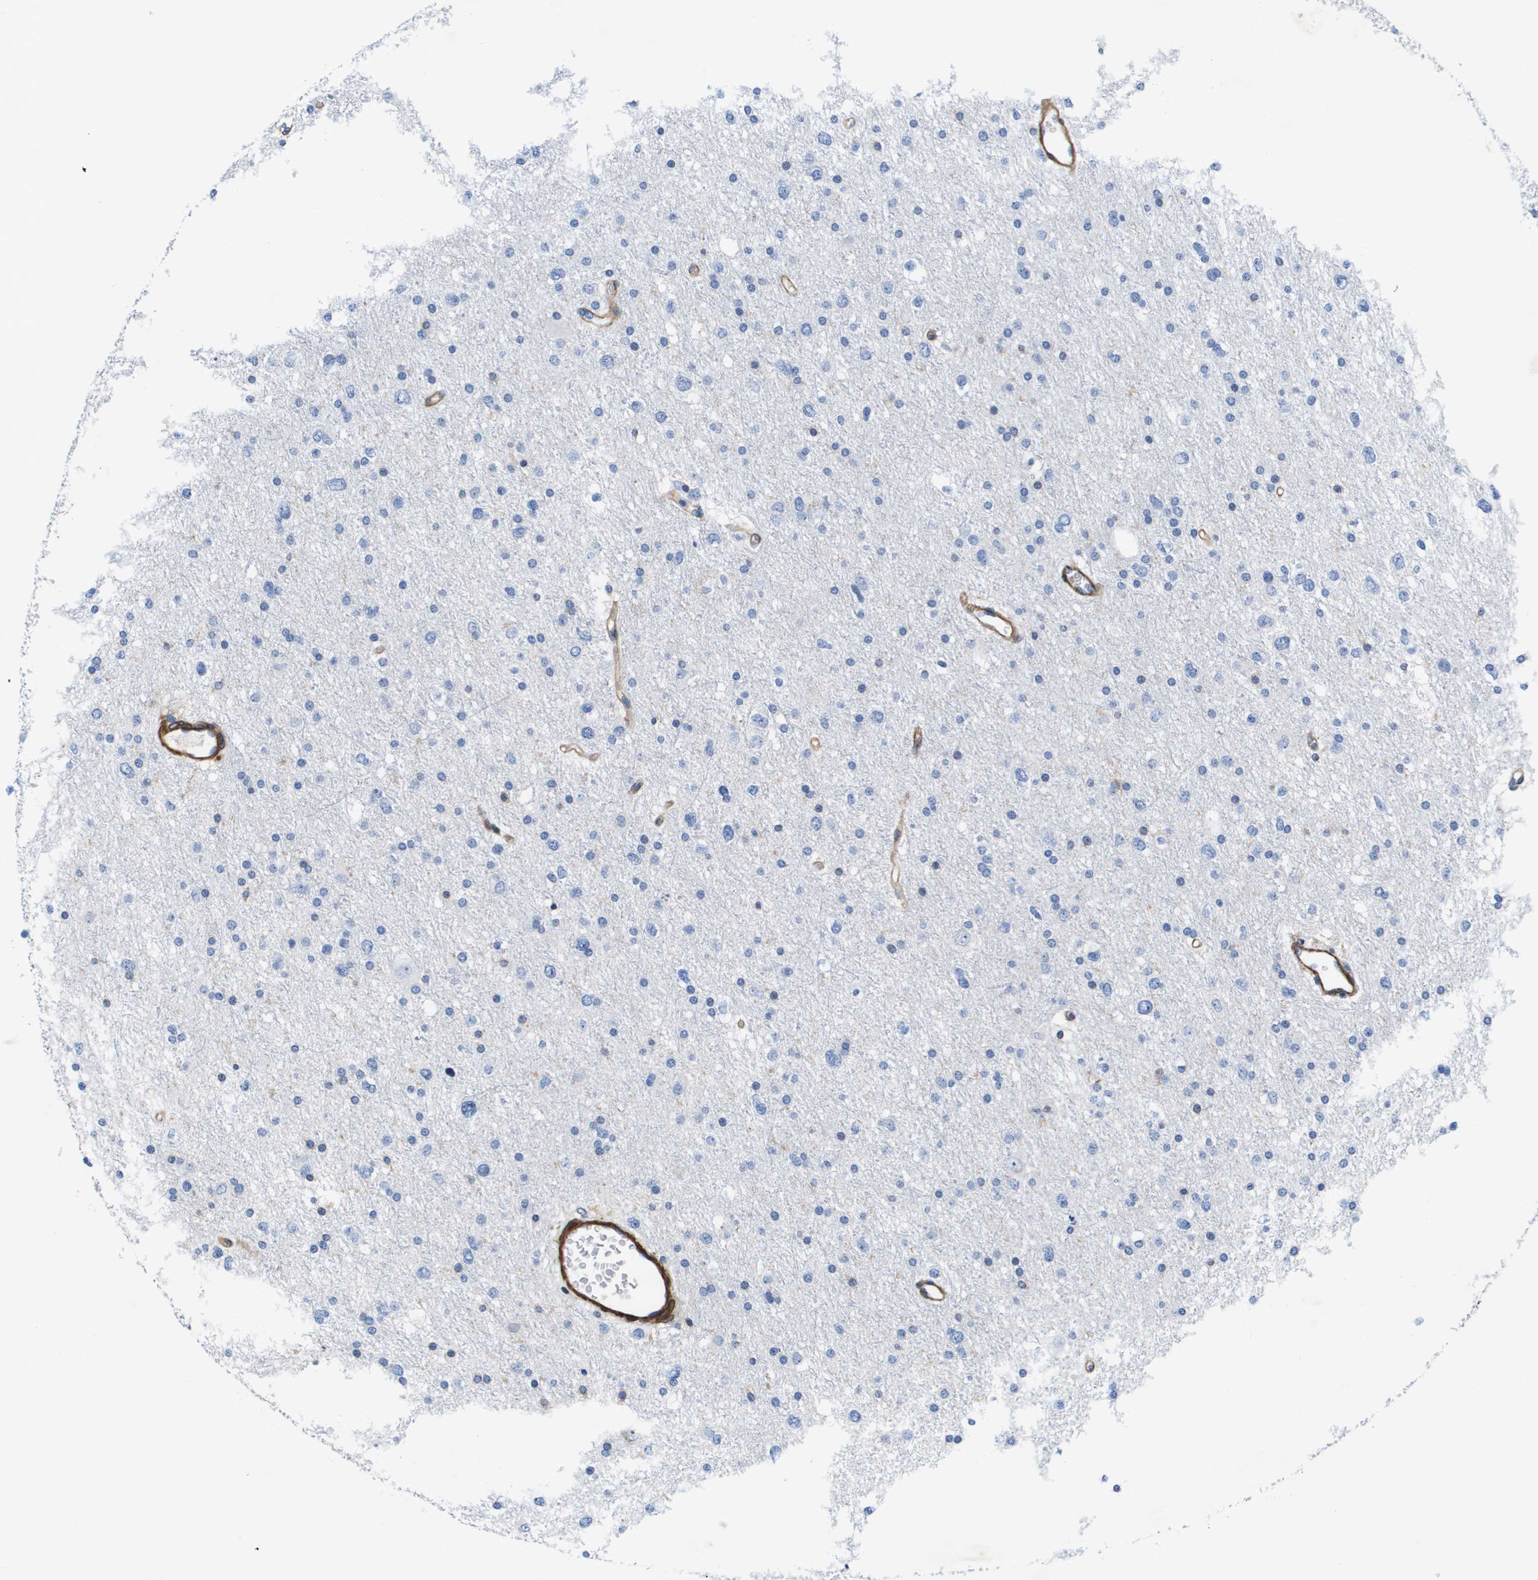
{"staining": {"intensity": "negative", "quantity": "none", "location": "none"}, "tissue": "glioma", "cell_type": "Tumor cells", "image_type": "cancer", "snomed": [{"axis": "morphology", "description": "Glioma, malignant, Low grade"}, {"axis": "topography", "description": "Brain"}], "caption": "Immunohistochemical staining of human glioma reveals no significant positivity in tumor cells.", "gene": "LPP", "patient": {"sex": "female", "age": 37}}